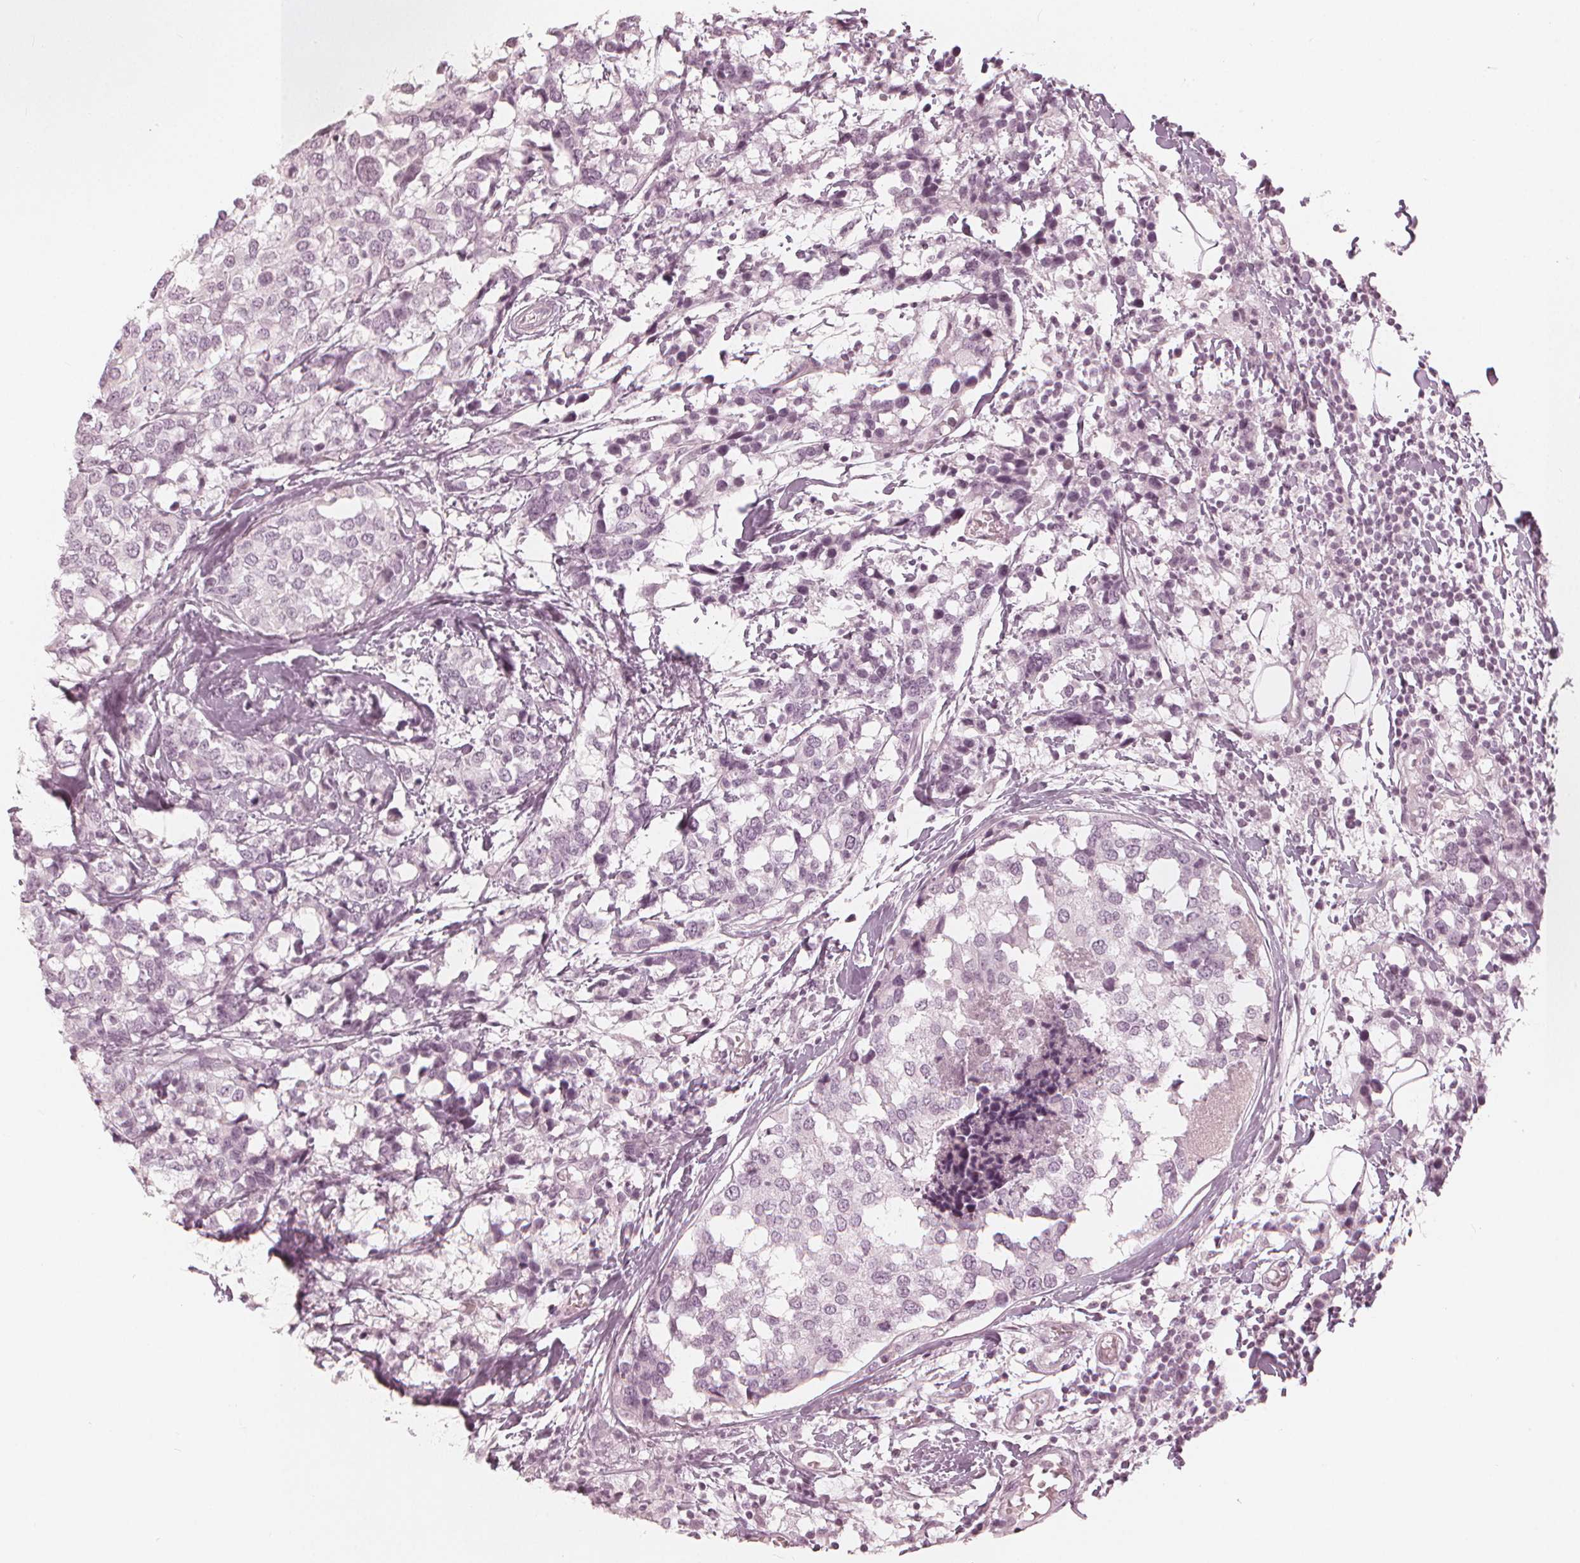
{"staining": {"intensity": "negative", "quantity": "none", "location": "none"}, "tissue": "breast cancer", "cell_type": "Tumor cells", "image_type": "cancer", "snomed": [{"axis": "morphology", "description": "Lobular carcinoma"}, {"axis": "topography", "description": "Breast"}], "caption": "Photomicrograph shows no significant protein expression in tumor cells of breast lobular carcinoma.", "gene": "PAEP", "patient": {"sex": "female", "age": 59}}